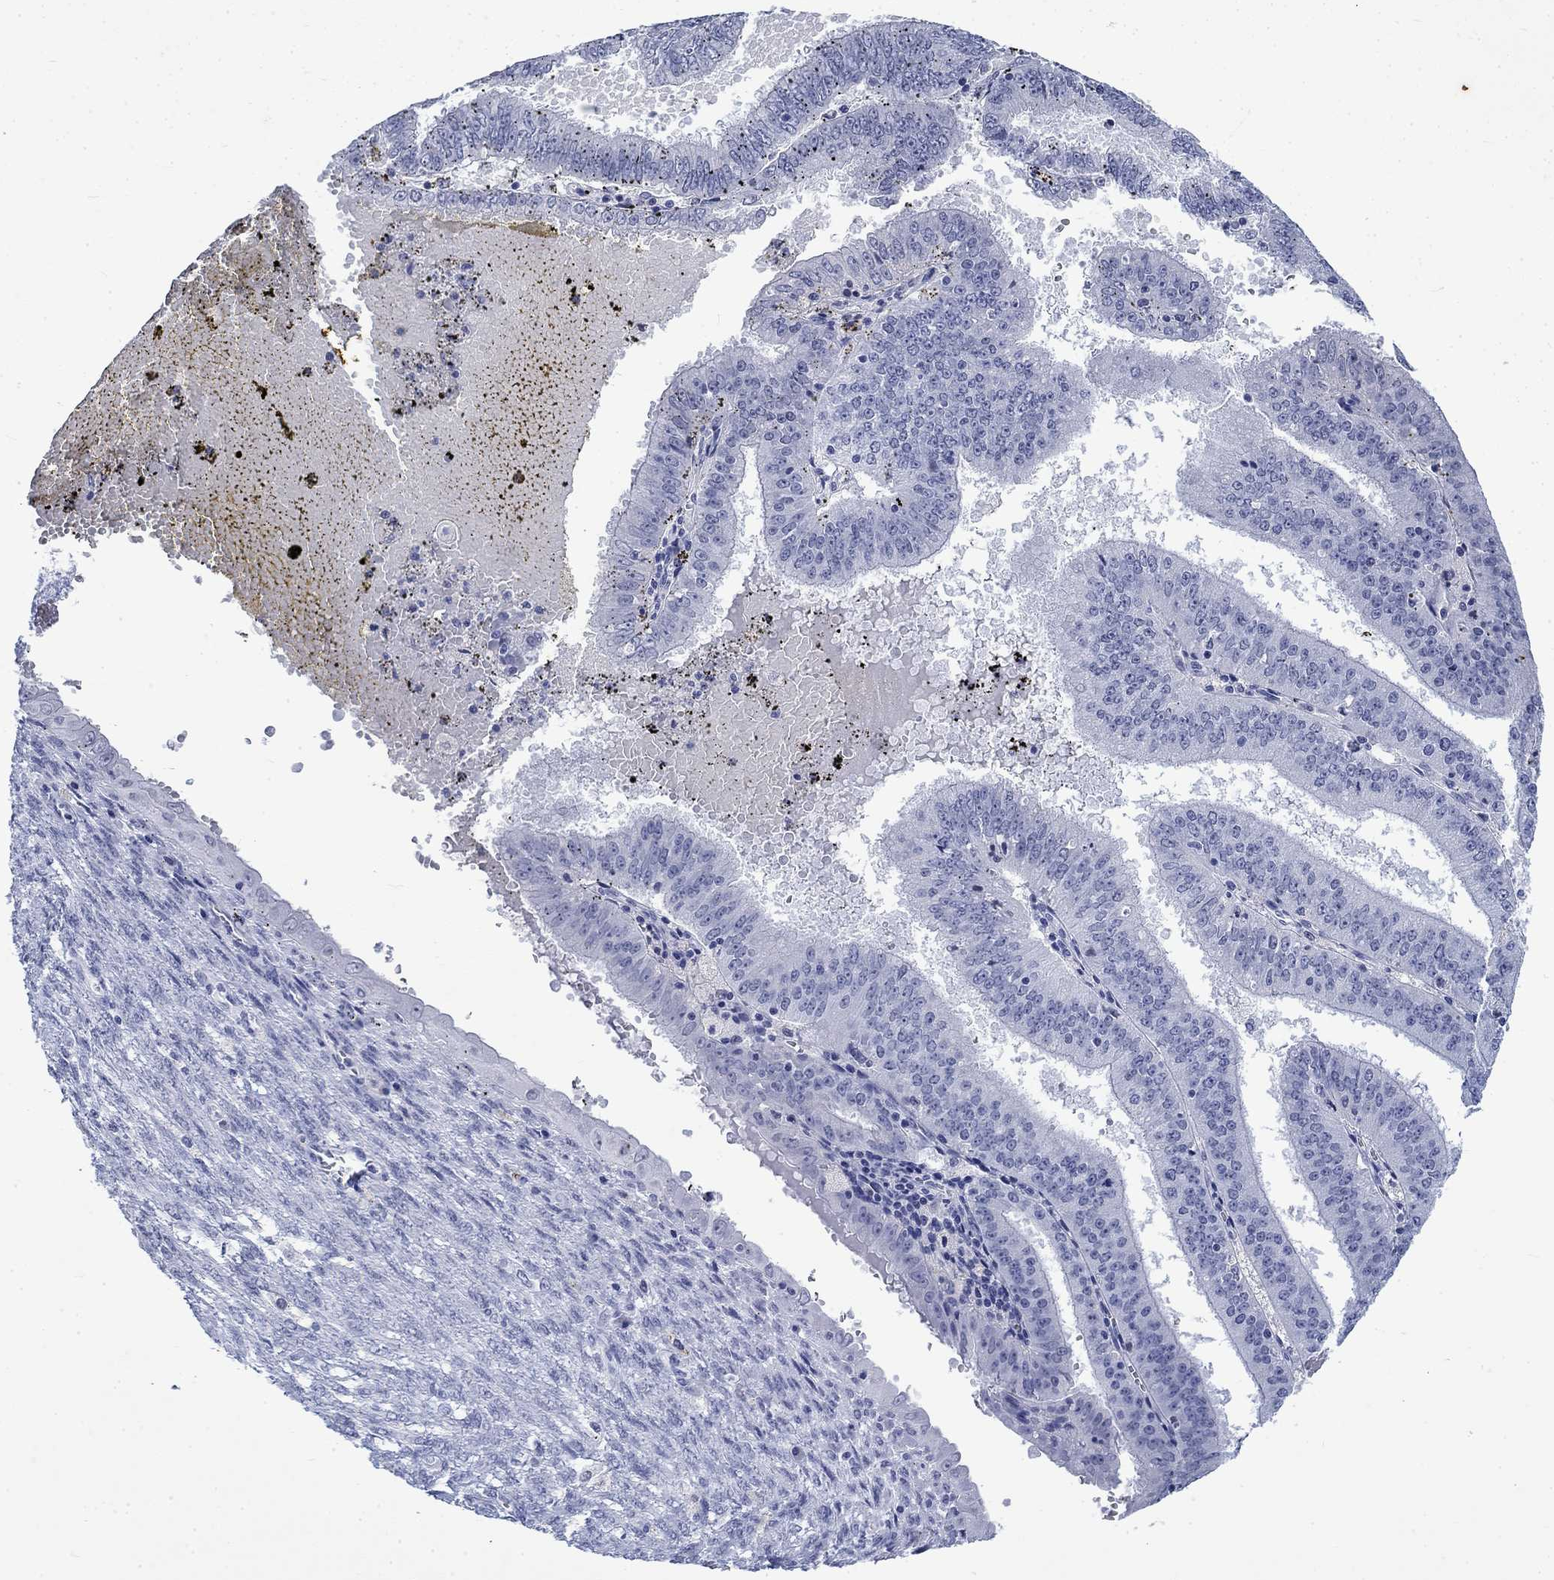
{"staining": {"intensity": "negative", "quantity": "none", "location": "none"}, "tissue": "endometrial cancer", "cell_type": "Tumor cells", "image_type": "cancer", "snomed": [{"axis": "morphology", "description": "Adenocarcinoma, NOS"}, {"axis": "topography", "description": "Endometrium"}], "caption": "Immunohistochemistry of human endometrial adenocarcinoma demonstrates no positivity in tumor cells. Nuclei are stained in blue.", "gene": "KRT76", "patient": {"sex": "female", "age": 66}}